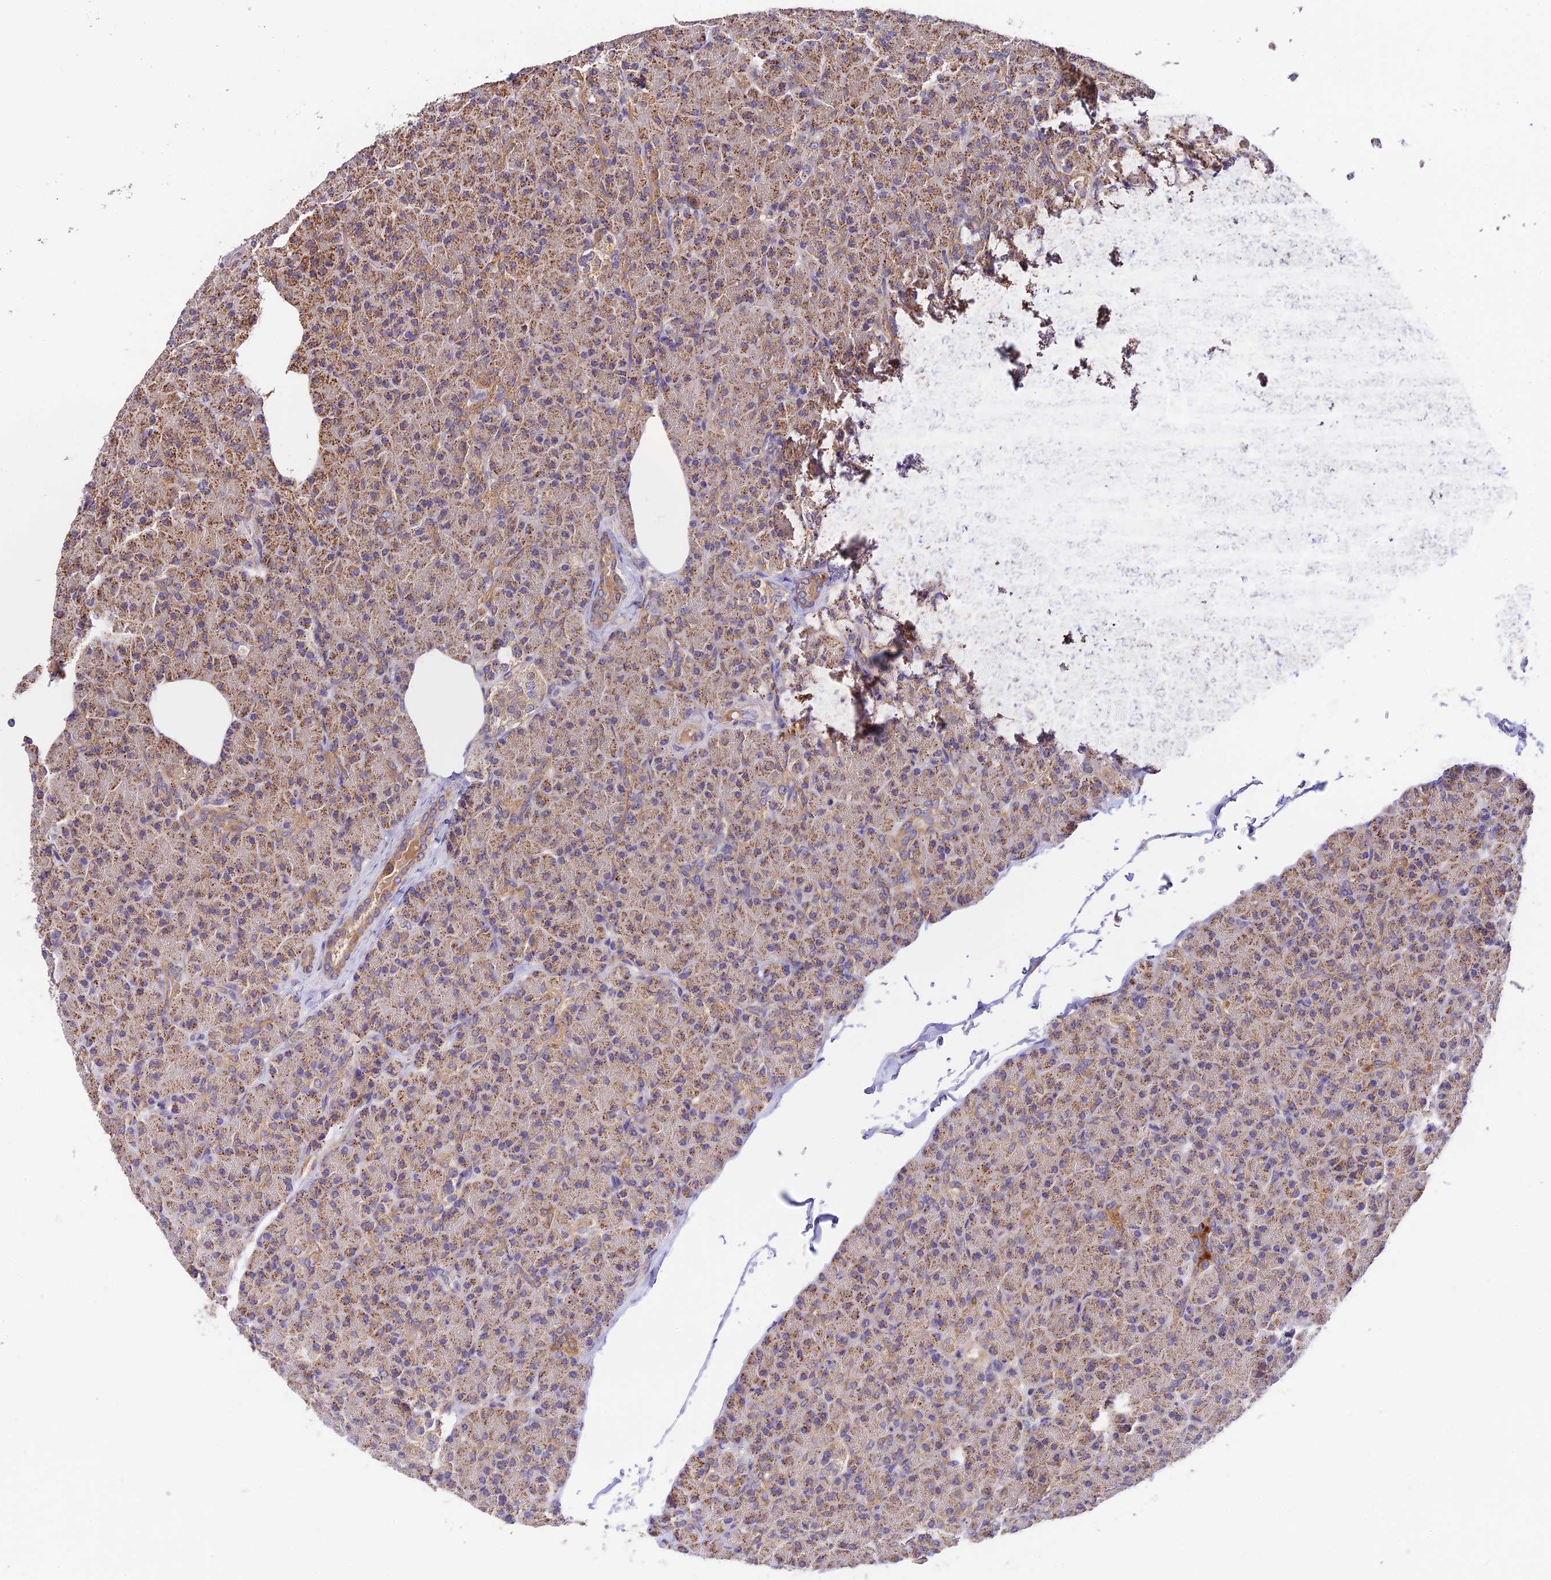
{"staining": {"intensity": "moderate", "quantity": ">75%", "location": "cytoplasmic/membranous"}, "tissue": "pancreas", "cell_type": "Exocrine glandular cells", "image_type": "normal", "snomed": [{"axis": "morphology", "description": "Normal tissue, NOS"}, {"axis": "topography", "description": "Pancreas"}], "caption": "A medium amount of moderate cytoplasmic/membranous expression is identified in approximately >75% of exocrine glandular cells in unremarkable pancreas.", "gene": "C3orf20", "patient": {"sex": "female", "age": 43}}